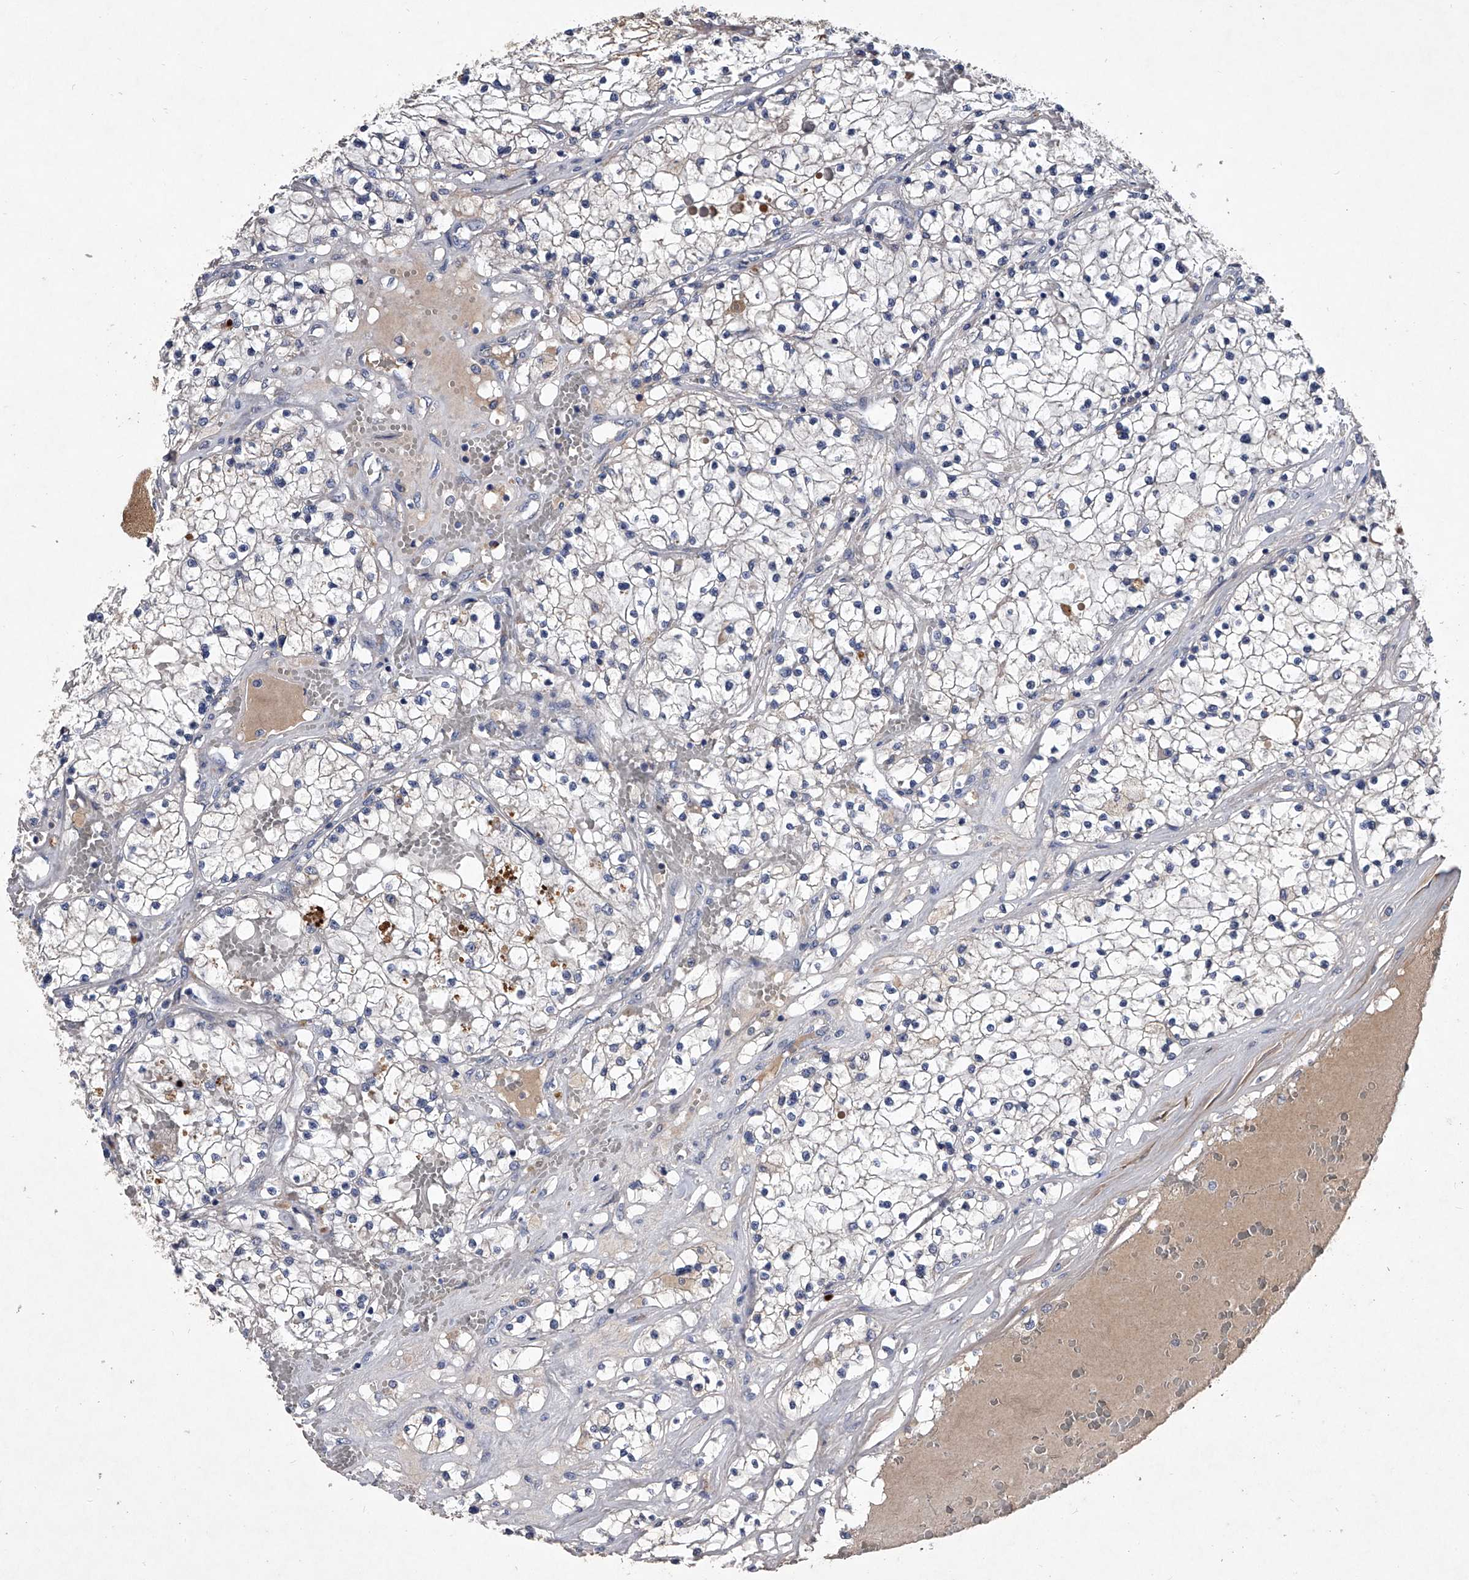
{"staining": {"intensity": "negative", "quantity": "none", "location": "none"}, "tissue": "renal cancer", "cell_type": "Tumor cells", "image_type": "cancer", "snomed": [{"axis": "morphology", "description": "Normal tissue, NOS"}, {"axis": "morphology", "description": "Adenocarcinoma, NOS"}, {"axis": "topography", "description": "Kidney"}], "caption": "Tumor cells are negative for brown protein staining in adenocarcinoma (renal).", "gene": "C5", "patient": {"sex": "male", "age": 68}}